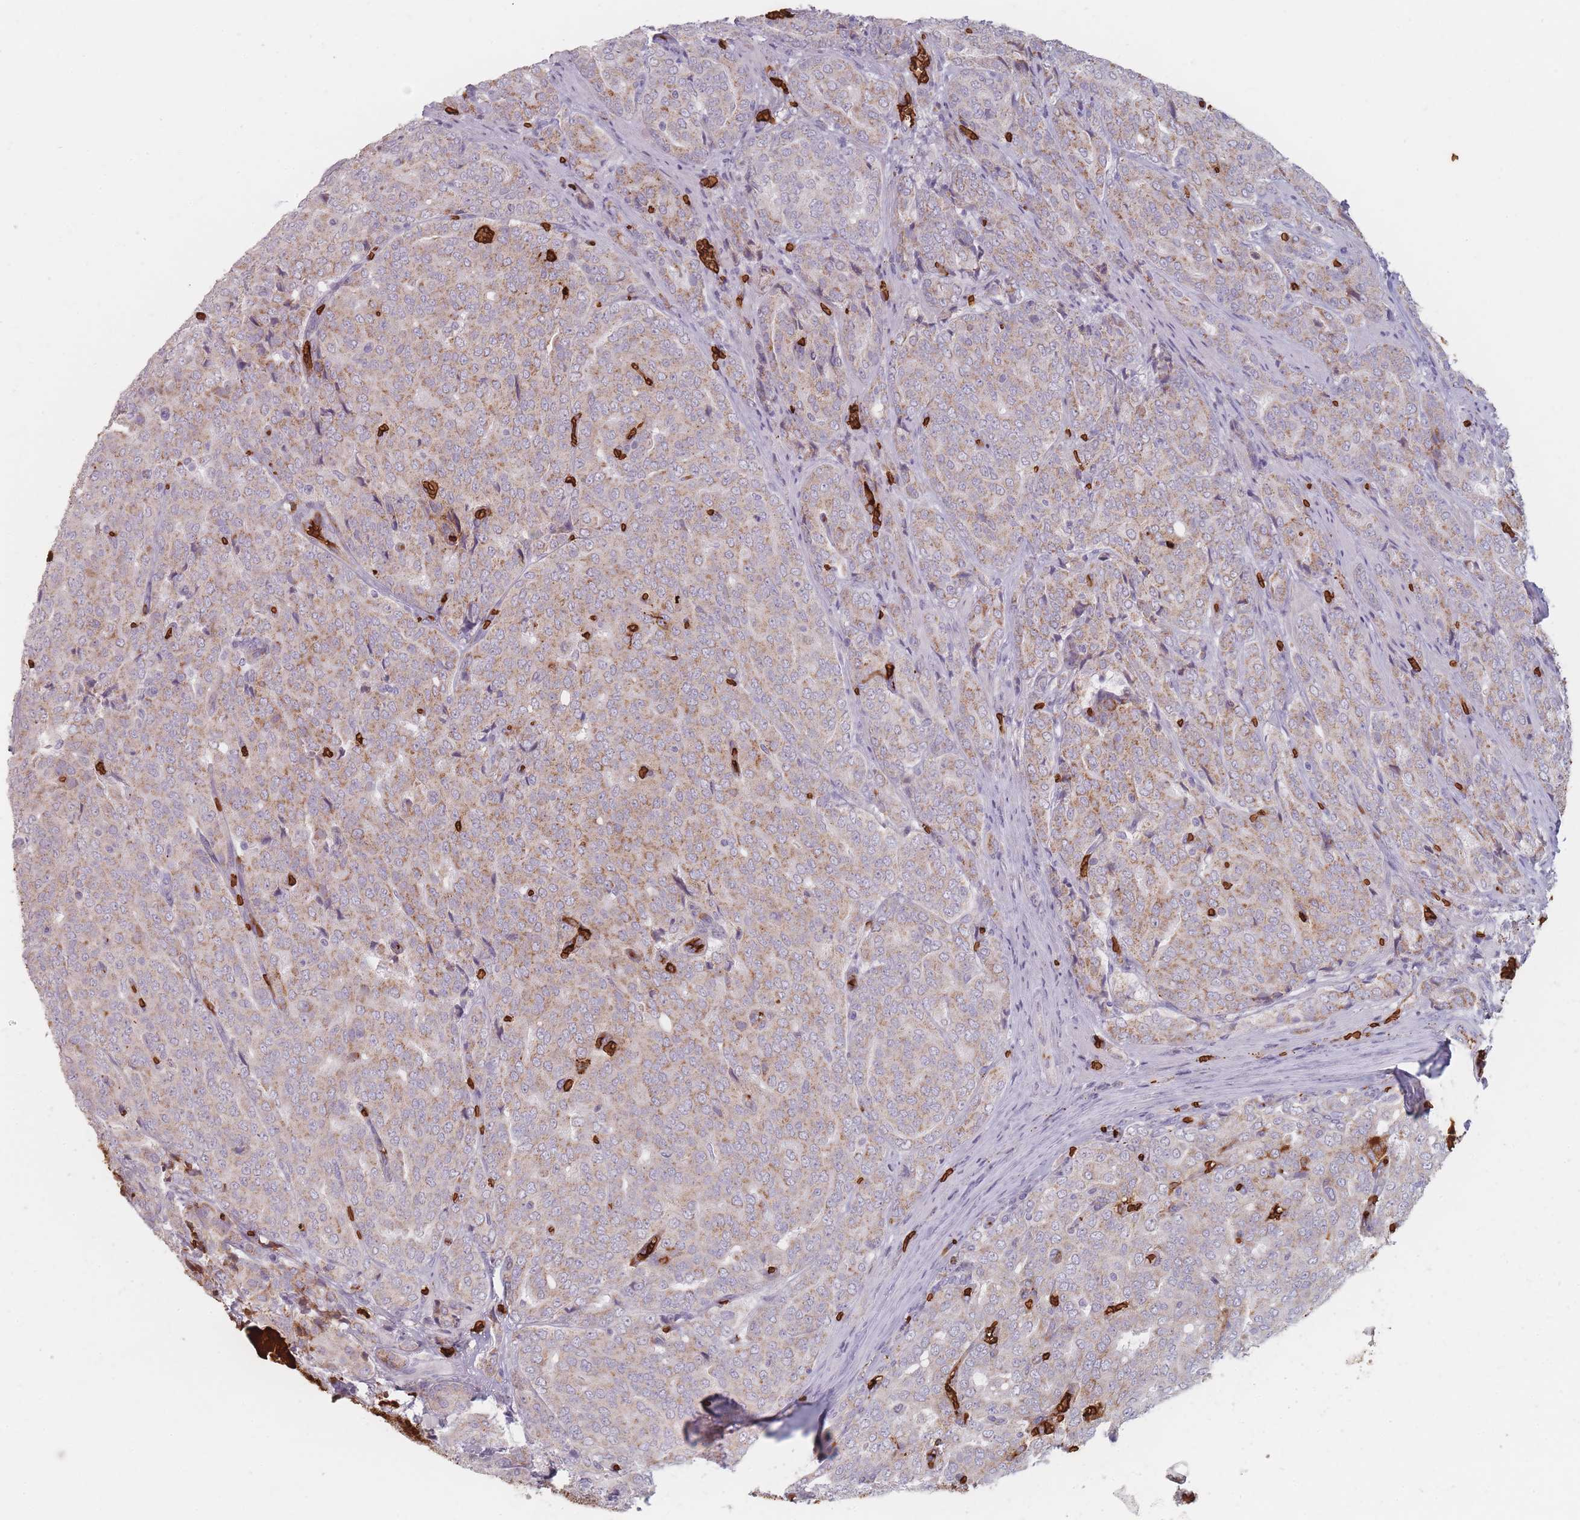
{"staining": {"intensity": "weak", "quantity": "<25%", "location": "cytoplasmic/membranous"}, "tissue": "prostate cancer", "cell_type": "Tumor cells", "image_type": "cancer", "snomed": [{"axis": "morphology", "description": "Adenocarcinoma, High grade"}, {"axis": "topography", "description": "Prostate"}], "caption": "Prostate cancer stained for a protein using immunohistochemistry displays no expression tumor cells.", "gene": "SLC2A6", "patient": {"sex": "male", "age": 68}}